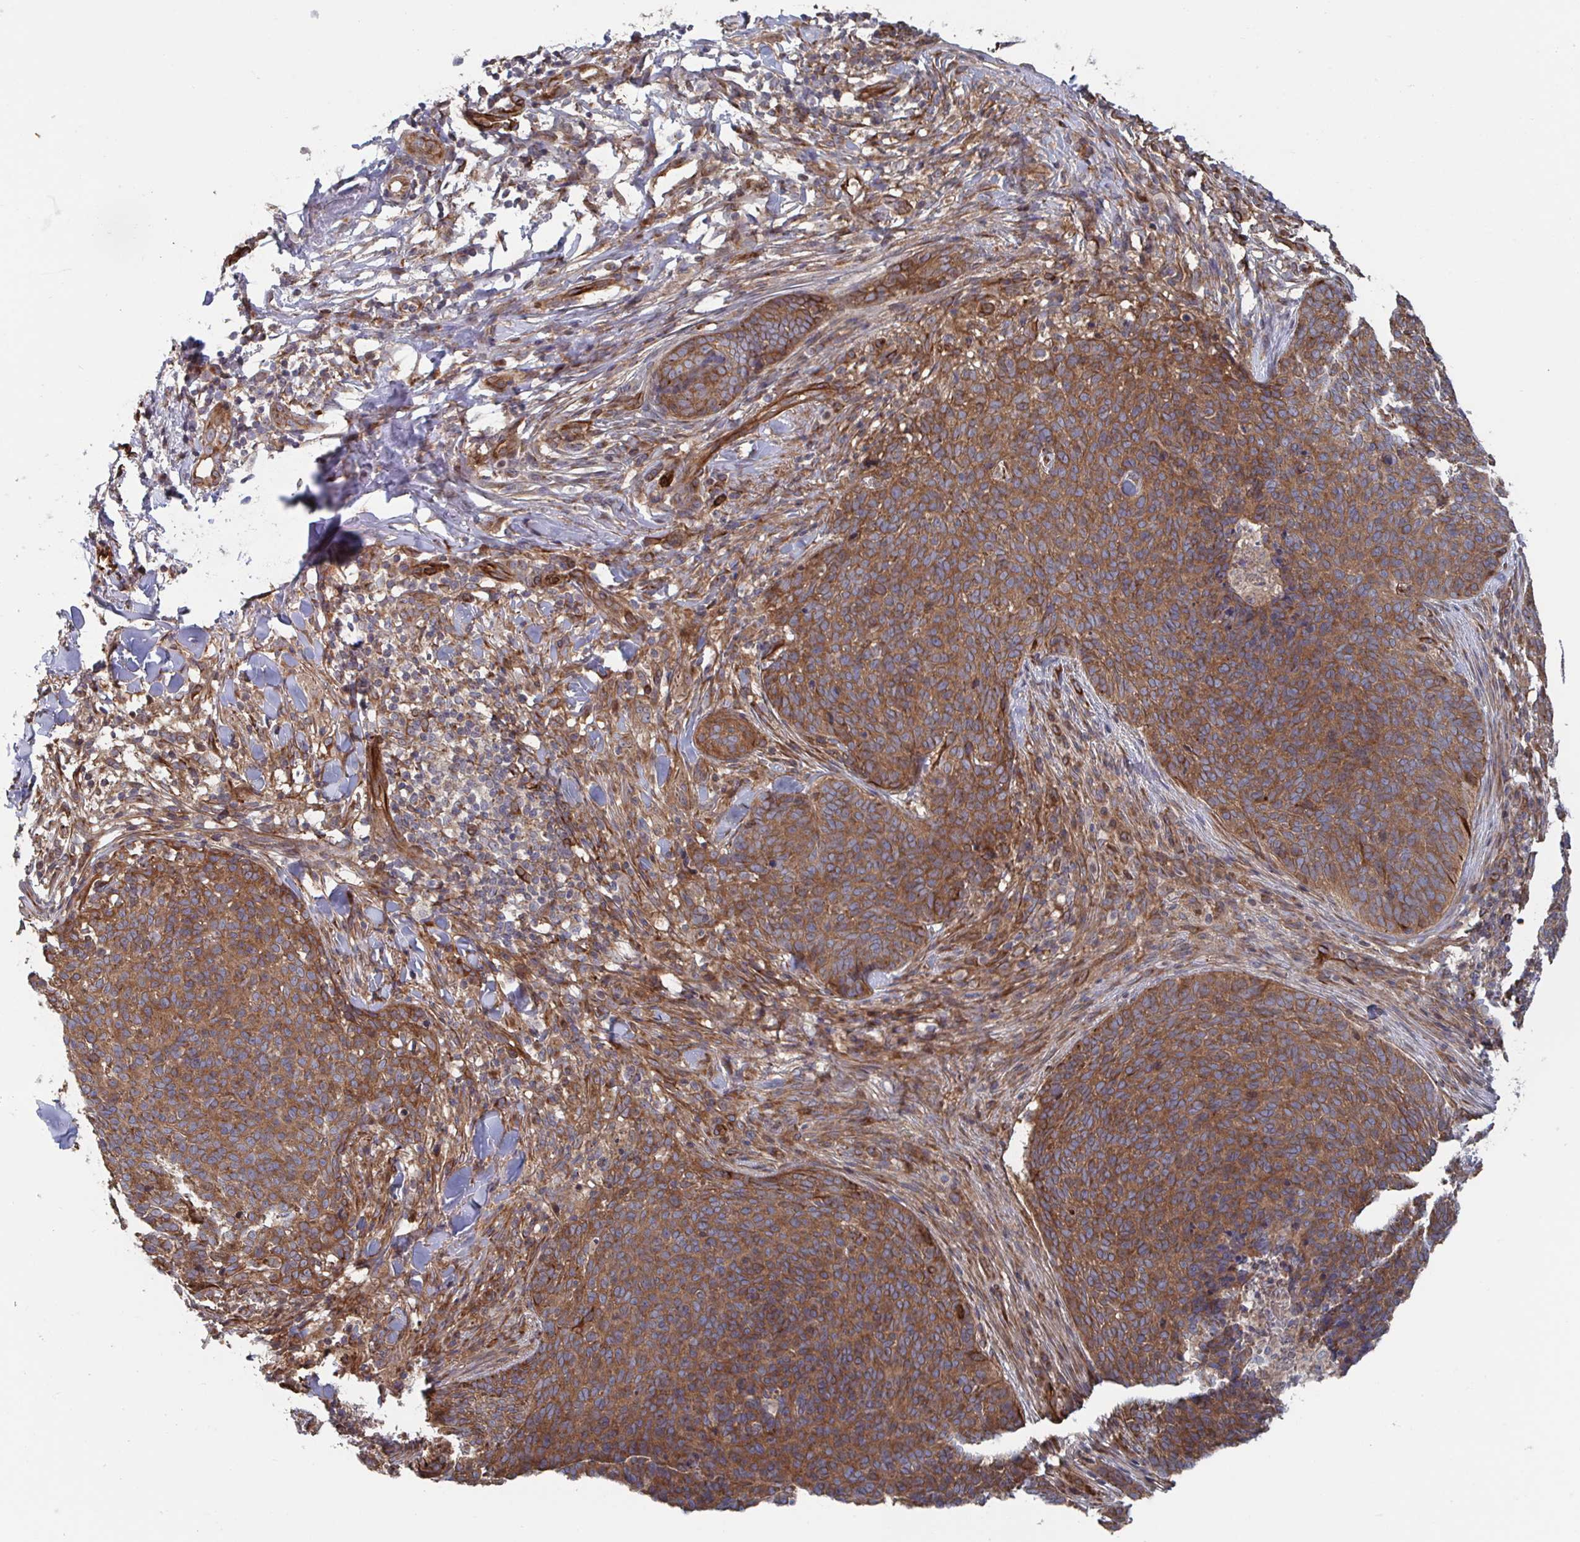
{"staining": {"intensity": "moderate", "quantity": ">75%", "location": "cytoplasmic/membranous"}, "tissue": "skin cancer", "cell_type": "Tumor cells", "image_type": "cancer", "snomed": [{"axis": "morphology", "description": "Basal cell carcinoma"}, {"axis": "topography", "description": "Skin"}, {"axis": "topography", "description": "Skin of face"}], "caption": "Brown immunohistochemical staining in human skin cancer (basal cell carcinoma) displays moderate cytoplasmic/membranous expression in approximately >75% of tumor cells.", "gene": "DVL3", "patient": {"sex": "male", "age": 56}}